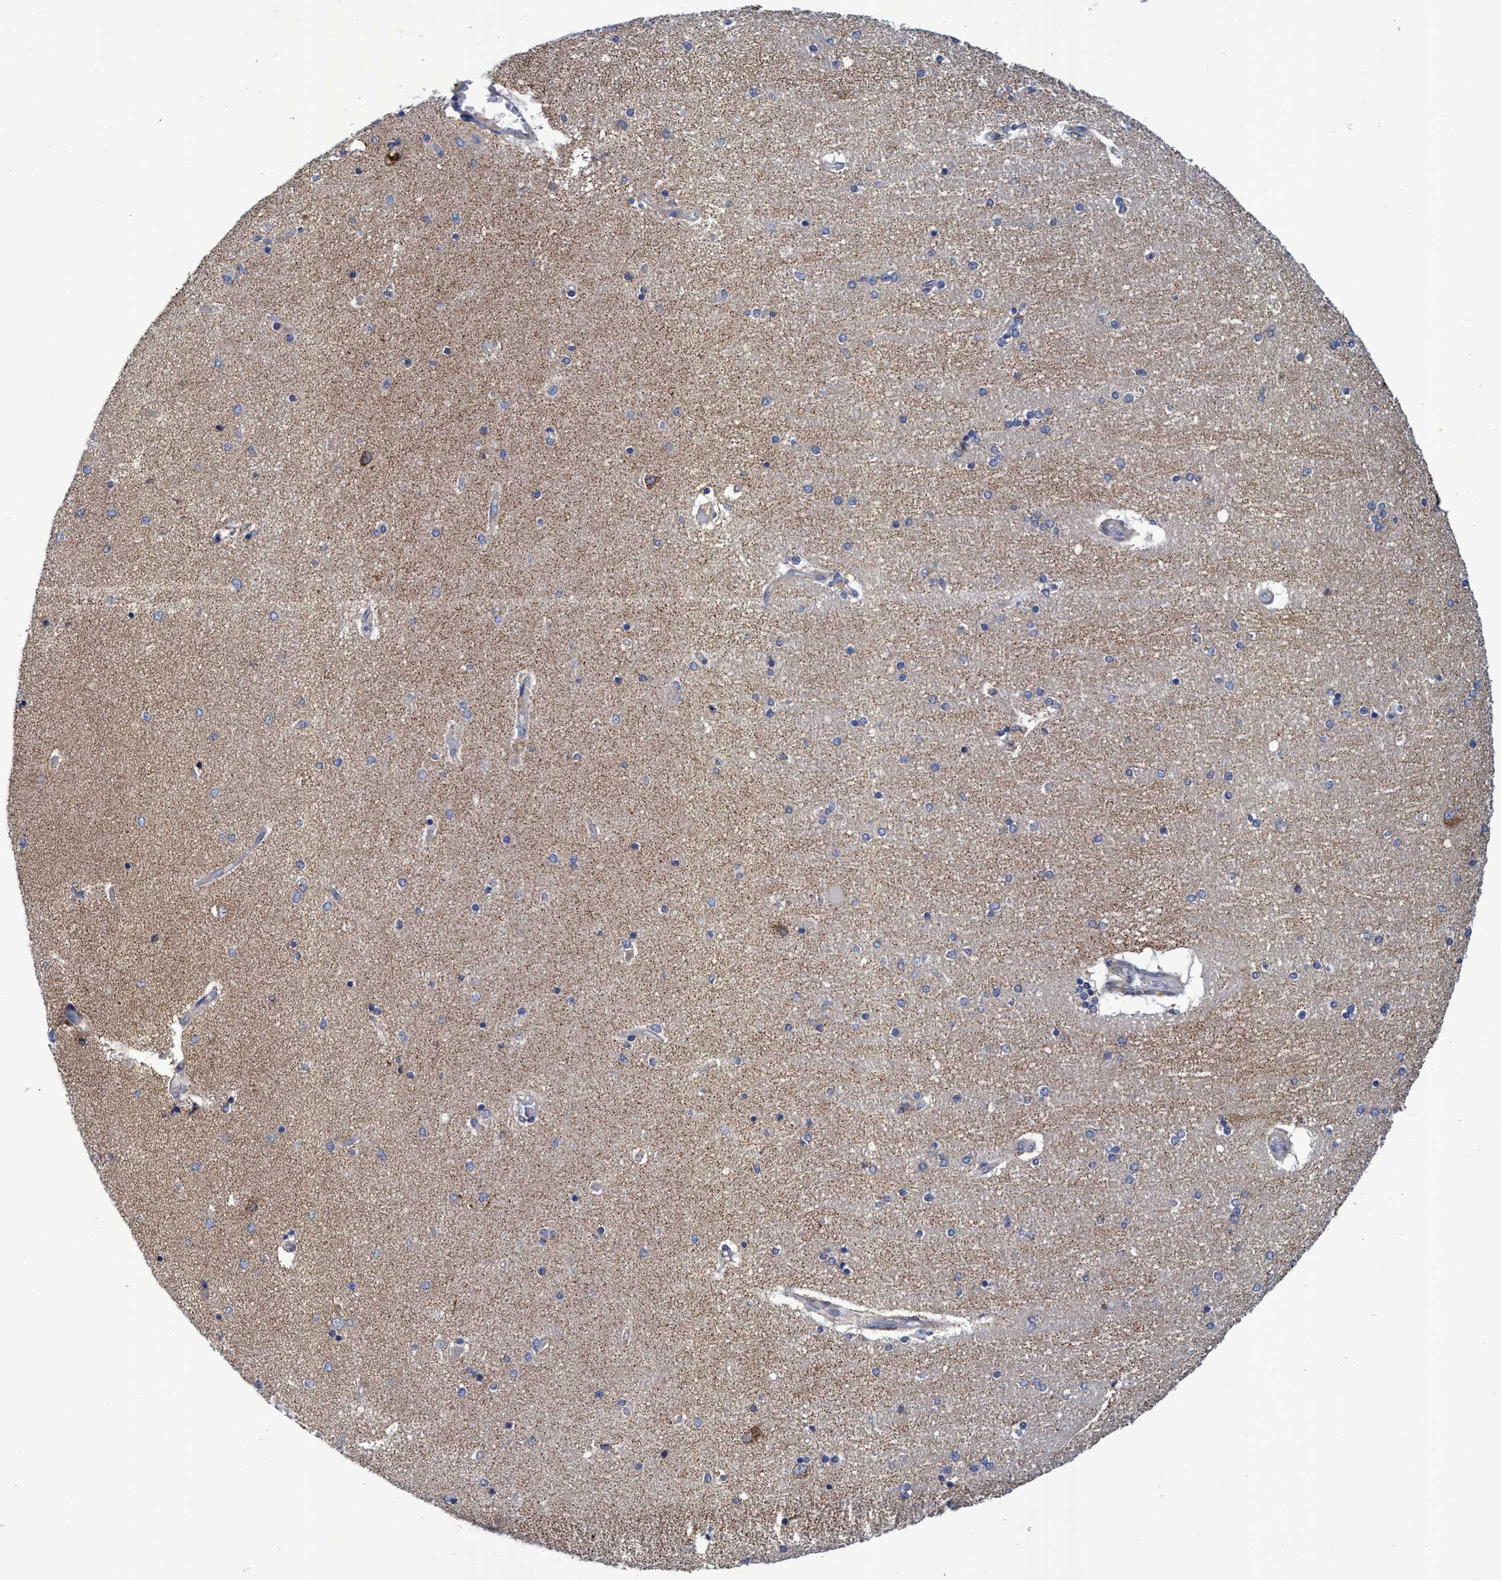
{"staining": {"intensity": "moderate", "quantity": "25%-75%", "location": "cytoplasmic/membranous"}, "tissue": "hippocampus", "cell_type": "Glial cells", "image_type": "normal", "snomed": [{"axis": "morphology", "description": "Normal tissue, NOS"}, {"axis": "topography", "description": "Hippocampus"}], "caption": "The micrograph exhibits staining of unremarkable hippocampus, revealing moderate cytoplasmic/membranous protein expression (brown color) within glial cells.", "gene": "NAT16", "patient": {"sex": "female", "age": 54}}